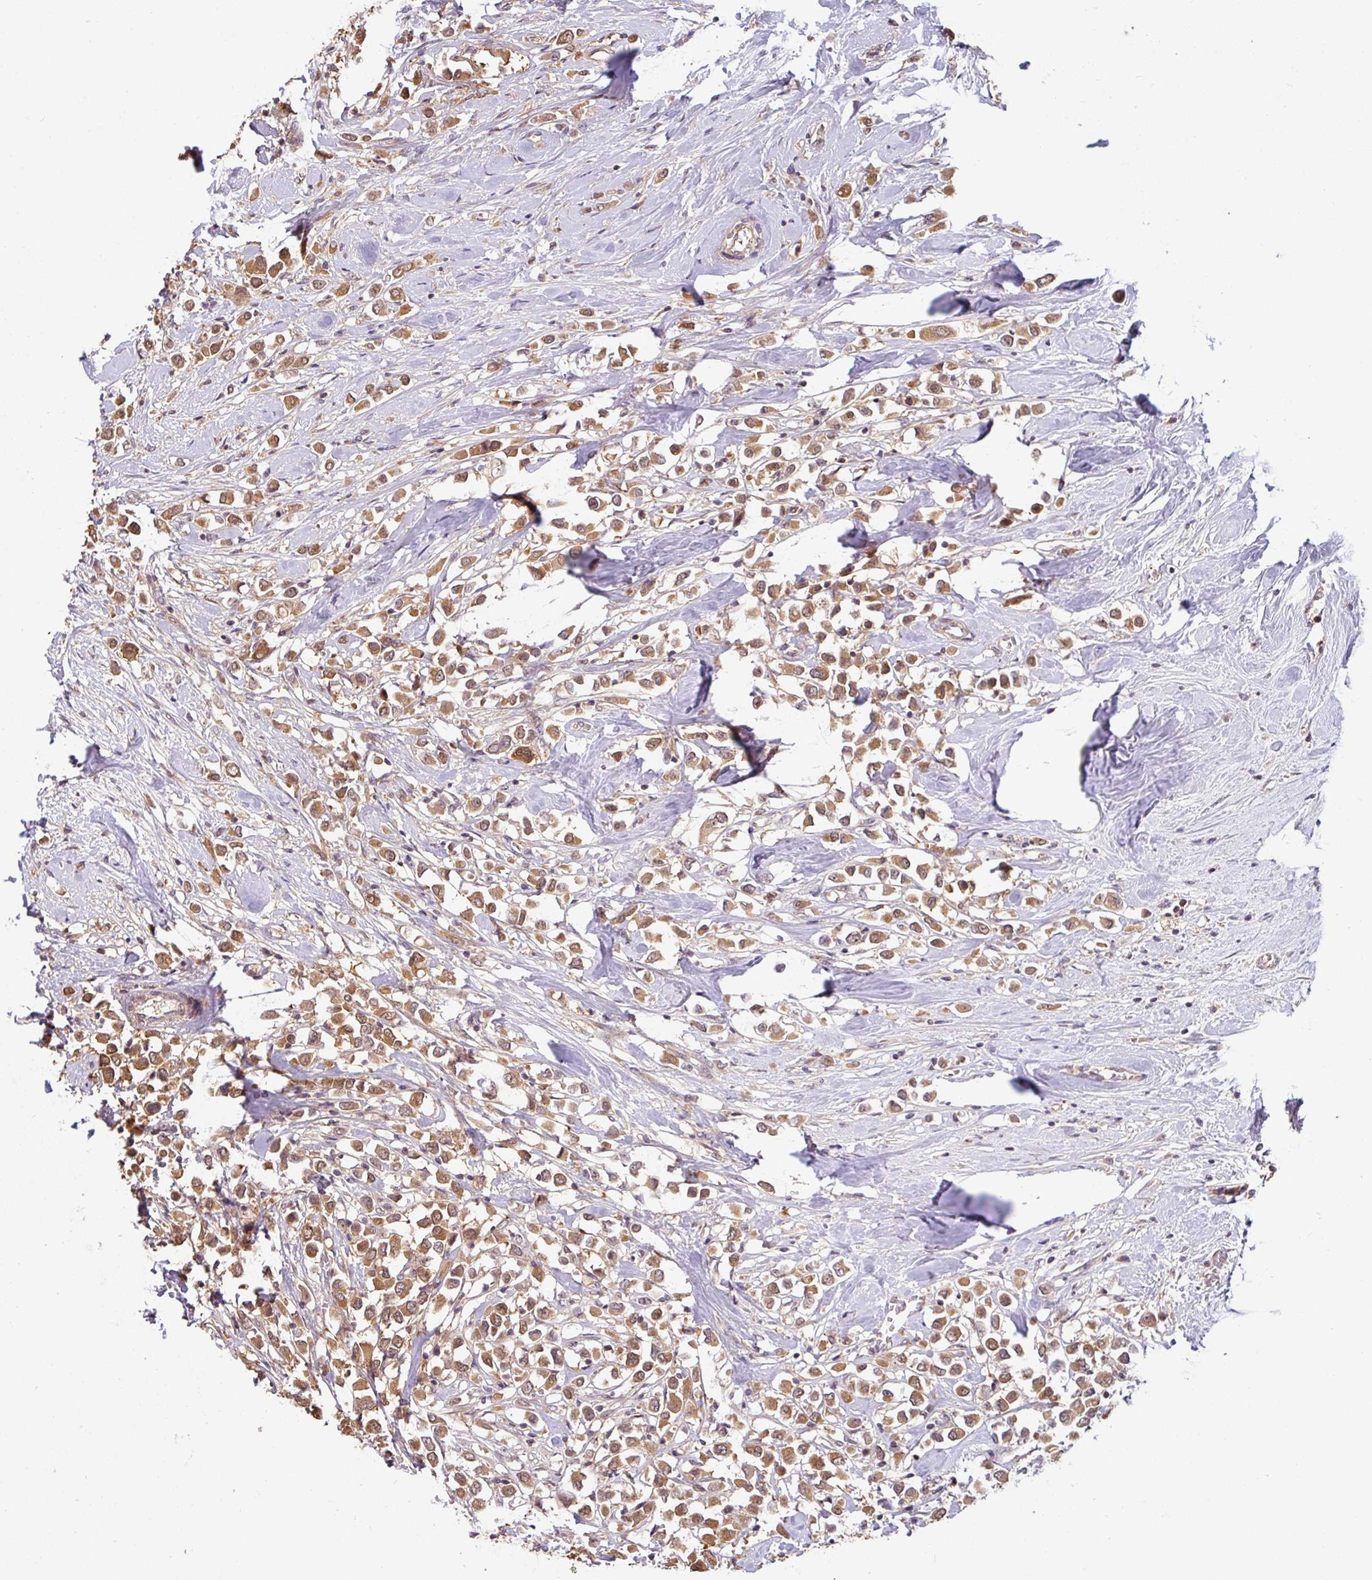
{"staining": {"intensity": "moderate", "quantity": ">75%", "location": "cytoplasmic/membranous,nuclear"}, "tissue": "breast cancer", "cell_type": "Tumor cells", "image_type": "cancer", "snomed": [{"axis": "morphology", "description": "Duct carcinoma"}, {"axis": "topography", "description": "Breast"}], "caption": "Breast cancer (infiltrating ductal carcinoma) stained for a protein demonstrates moderate cytoplasmic/membranous and nuclear positivity in tumor cells.", "gene": "SHB", "patient": {"sex": "female", "age": 61}}